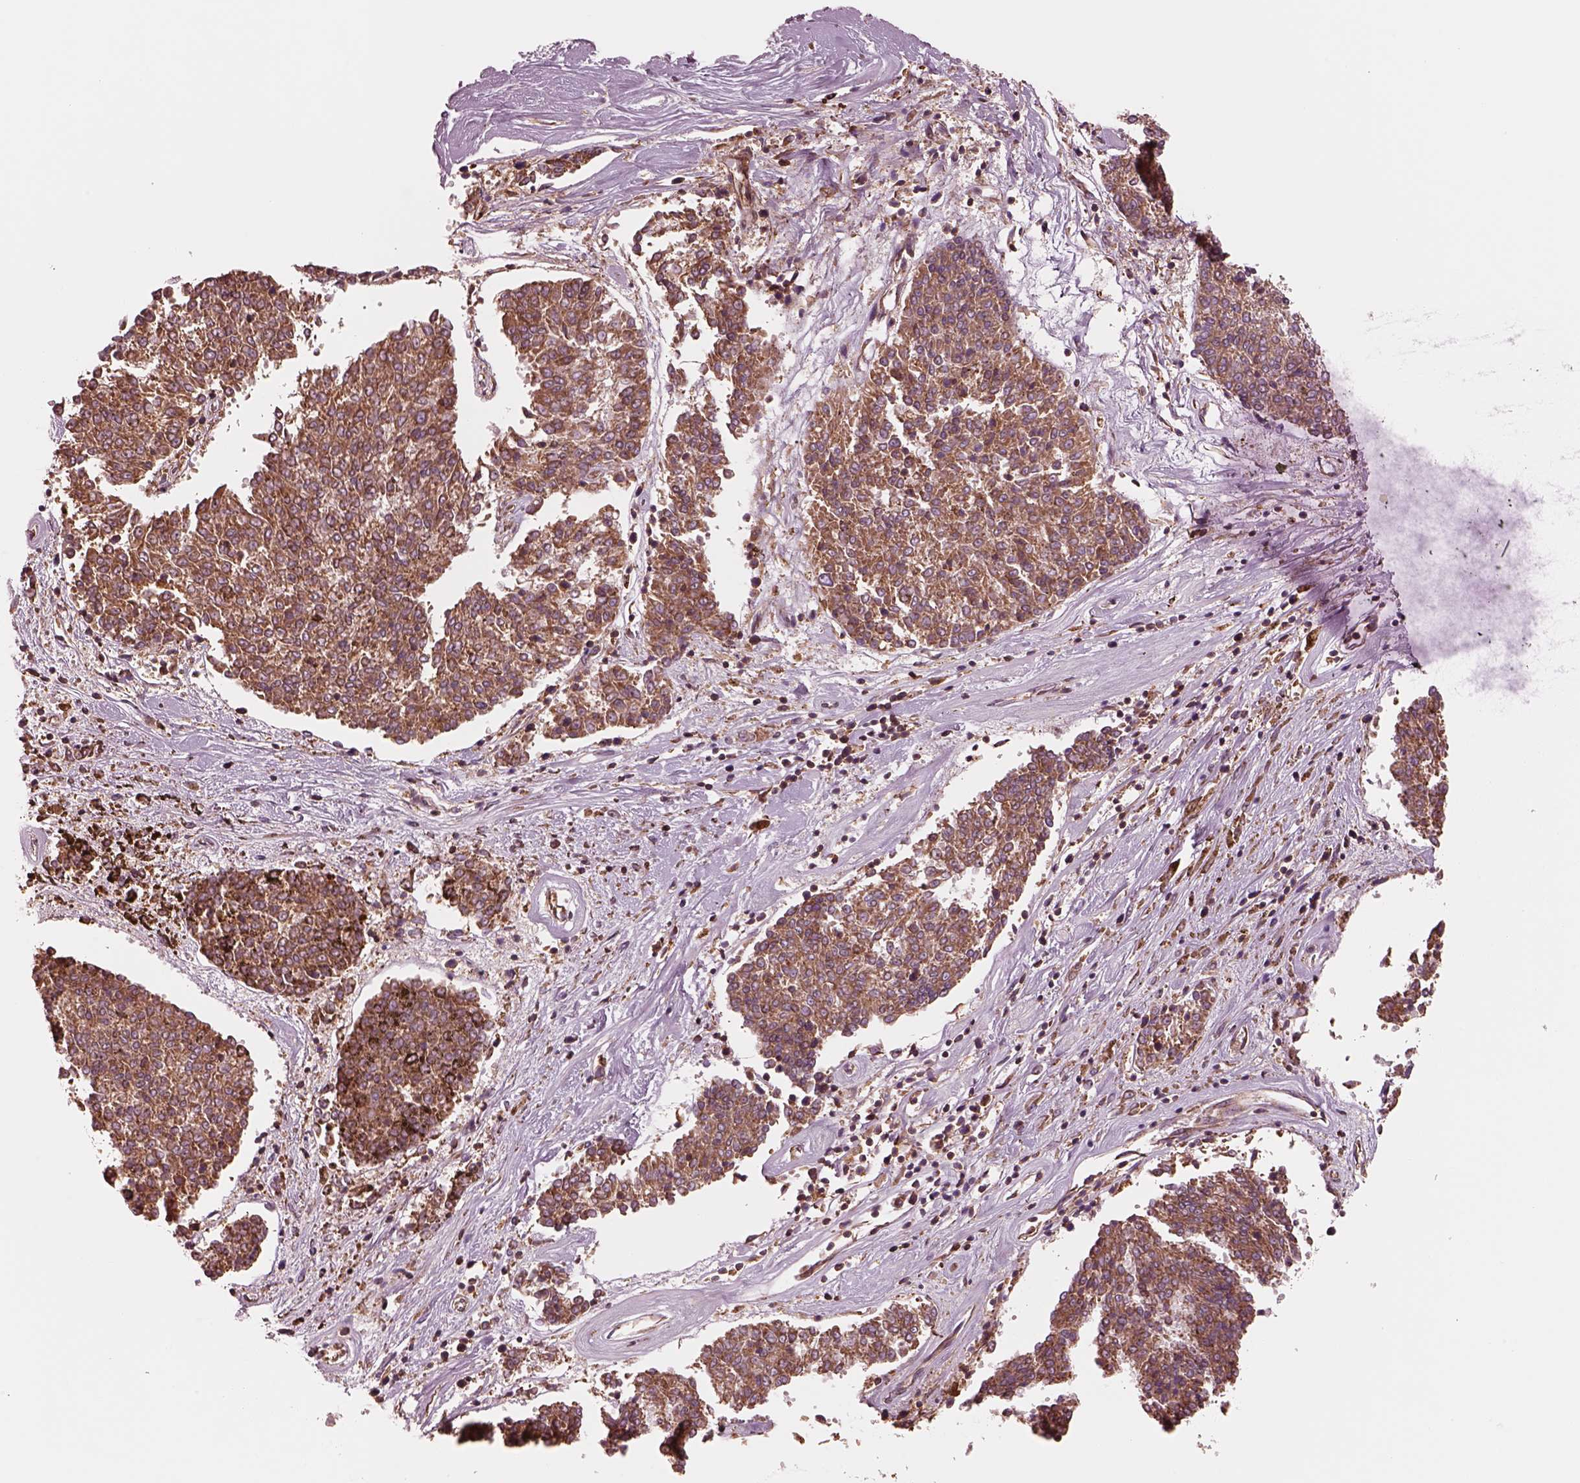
{"staining": {"intensity": "moderate", "quantity": "25%-75%", "location": "cytoplasmic/membranous"}, "tissue": "melanoma", "cell_type": "Tumor cells", "image_type": "cancer", "snomed": [{"axis": "morphology", "description": "Malignant melanoma, NOS"}, {"axis": "topography", "description": "Skin"}], "caption": "Immunohistochemical staining of human malignant melanoma reveals medium levels of moderate cytoplasmic/membranous protein staining in approximately 25%-75% of tumor cells. The protein of interest is shown in brown color, while the nuclei are stained blue.", "gene": "ASCC2", "patient": {"sex": "female", "age": 72}}